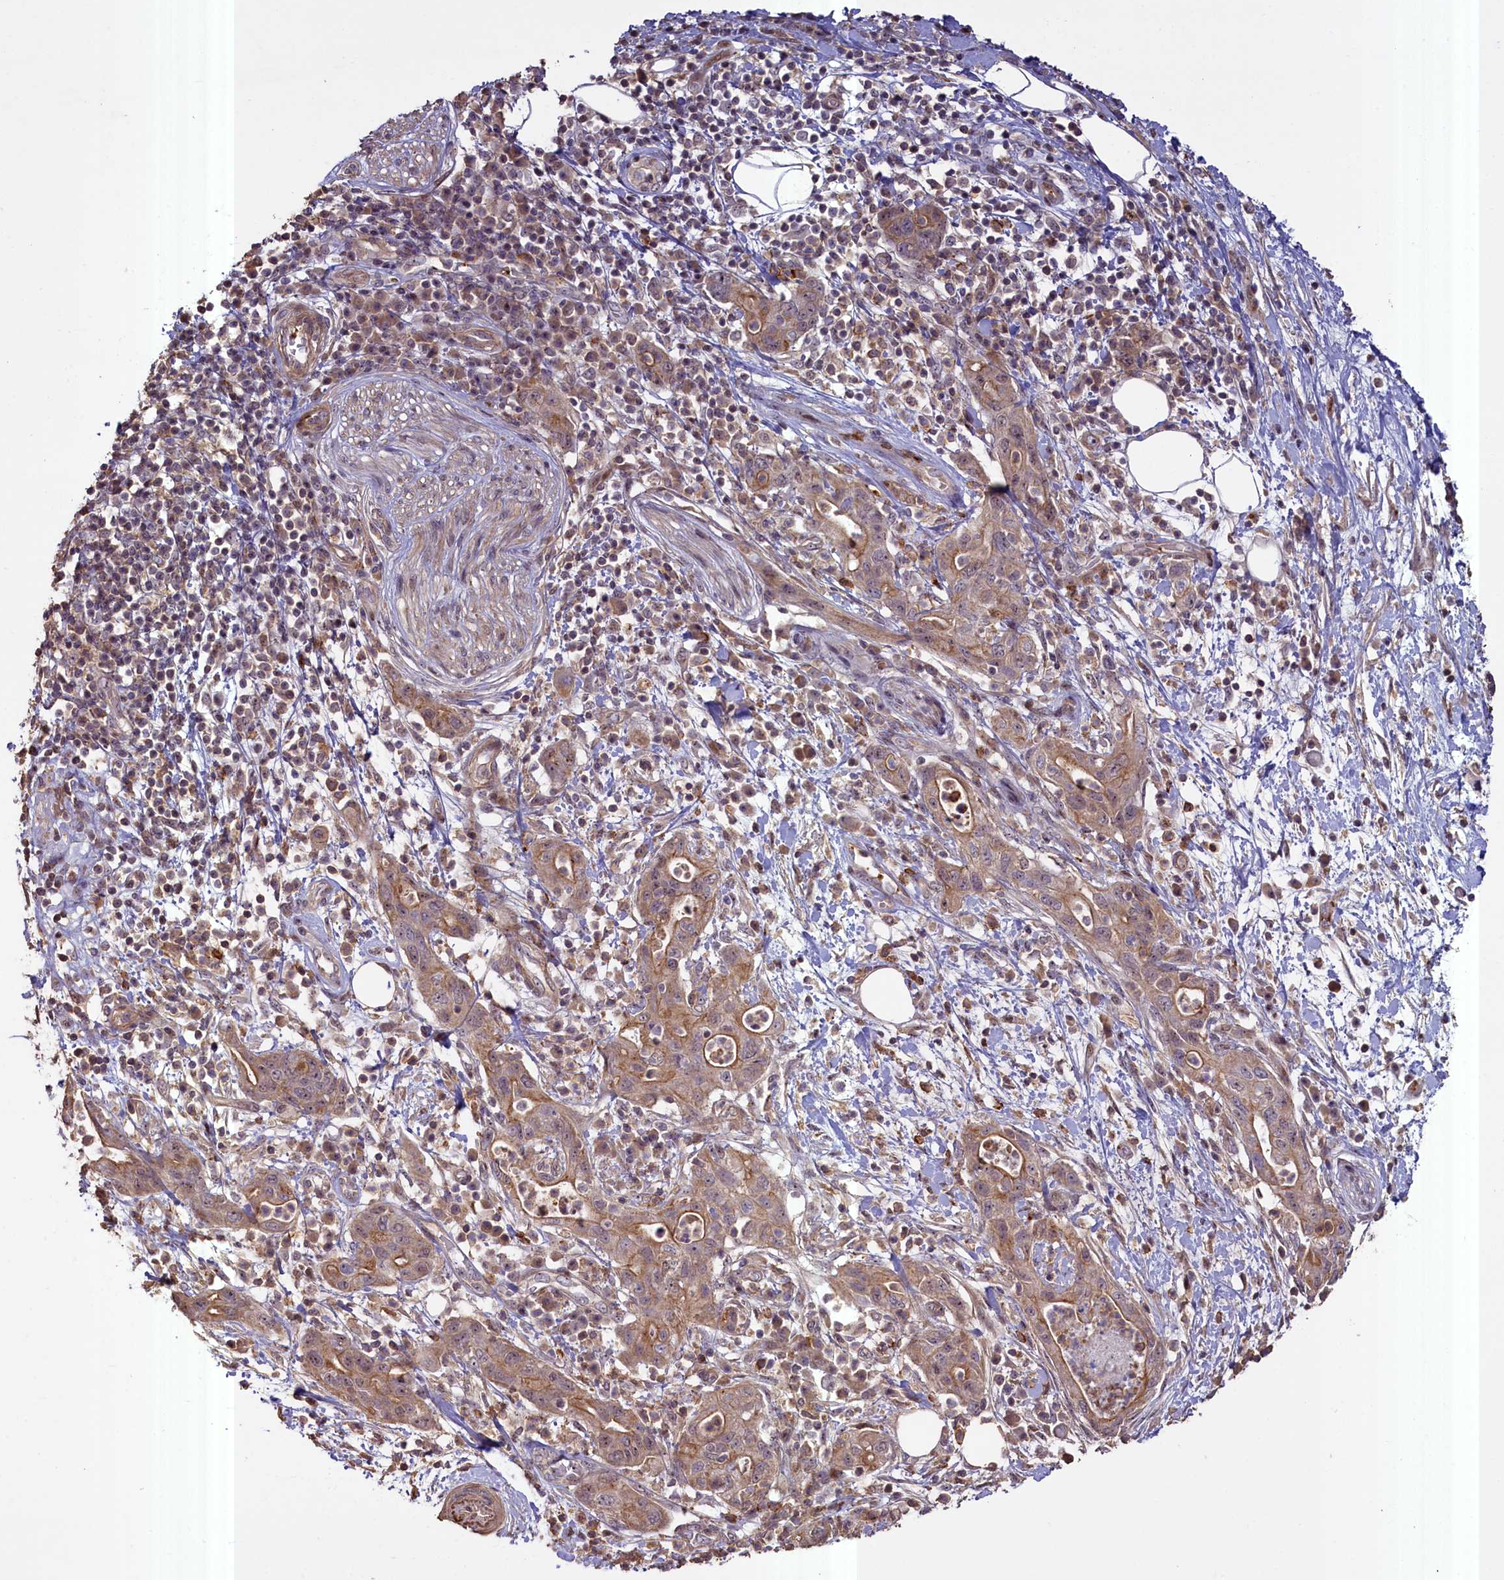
{"staining": {"intensity": "moderate", "quantity": ">75%", "location": "cytoplasmic/membranous"}, "tissue": "pancreatic cancer", "cell_type": "Tumor cells", "image_type": "cancer", "snomed": [{"axis": "morphology", "description": "Adenocarcinoma, NOS"}, {"axis": "topography", "description": "Pancreas"}], "caption": "Immunohistochemistry histopathology image of adenocarcinoma (pancreatic) stained for a protein (brown), which exhibits medium levels of moderate cytoplasmic/membranous staining in about >75% of tumor cells.", "gene": "FUZ", "patient": {"sex": "female", "age": 73}}